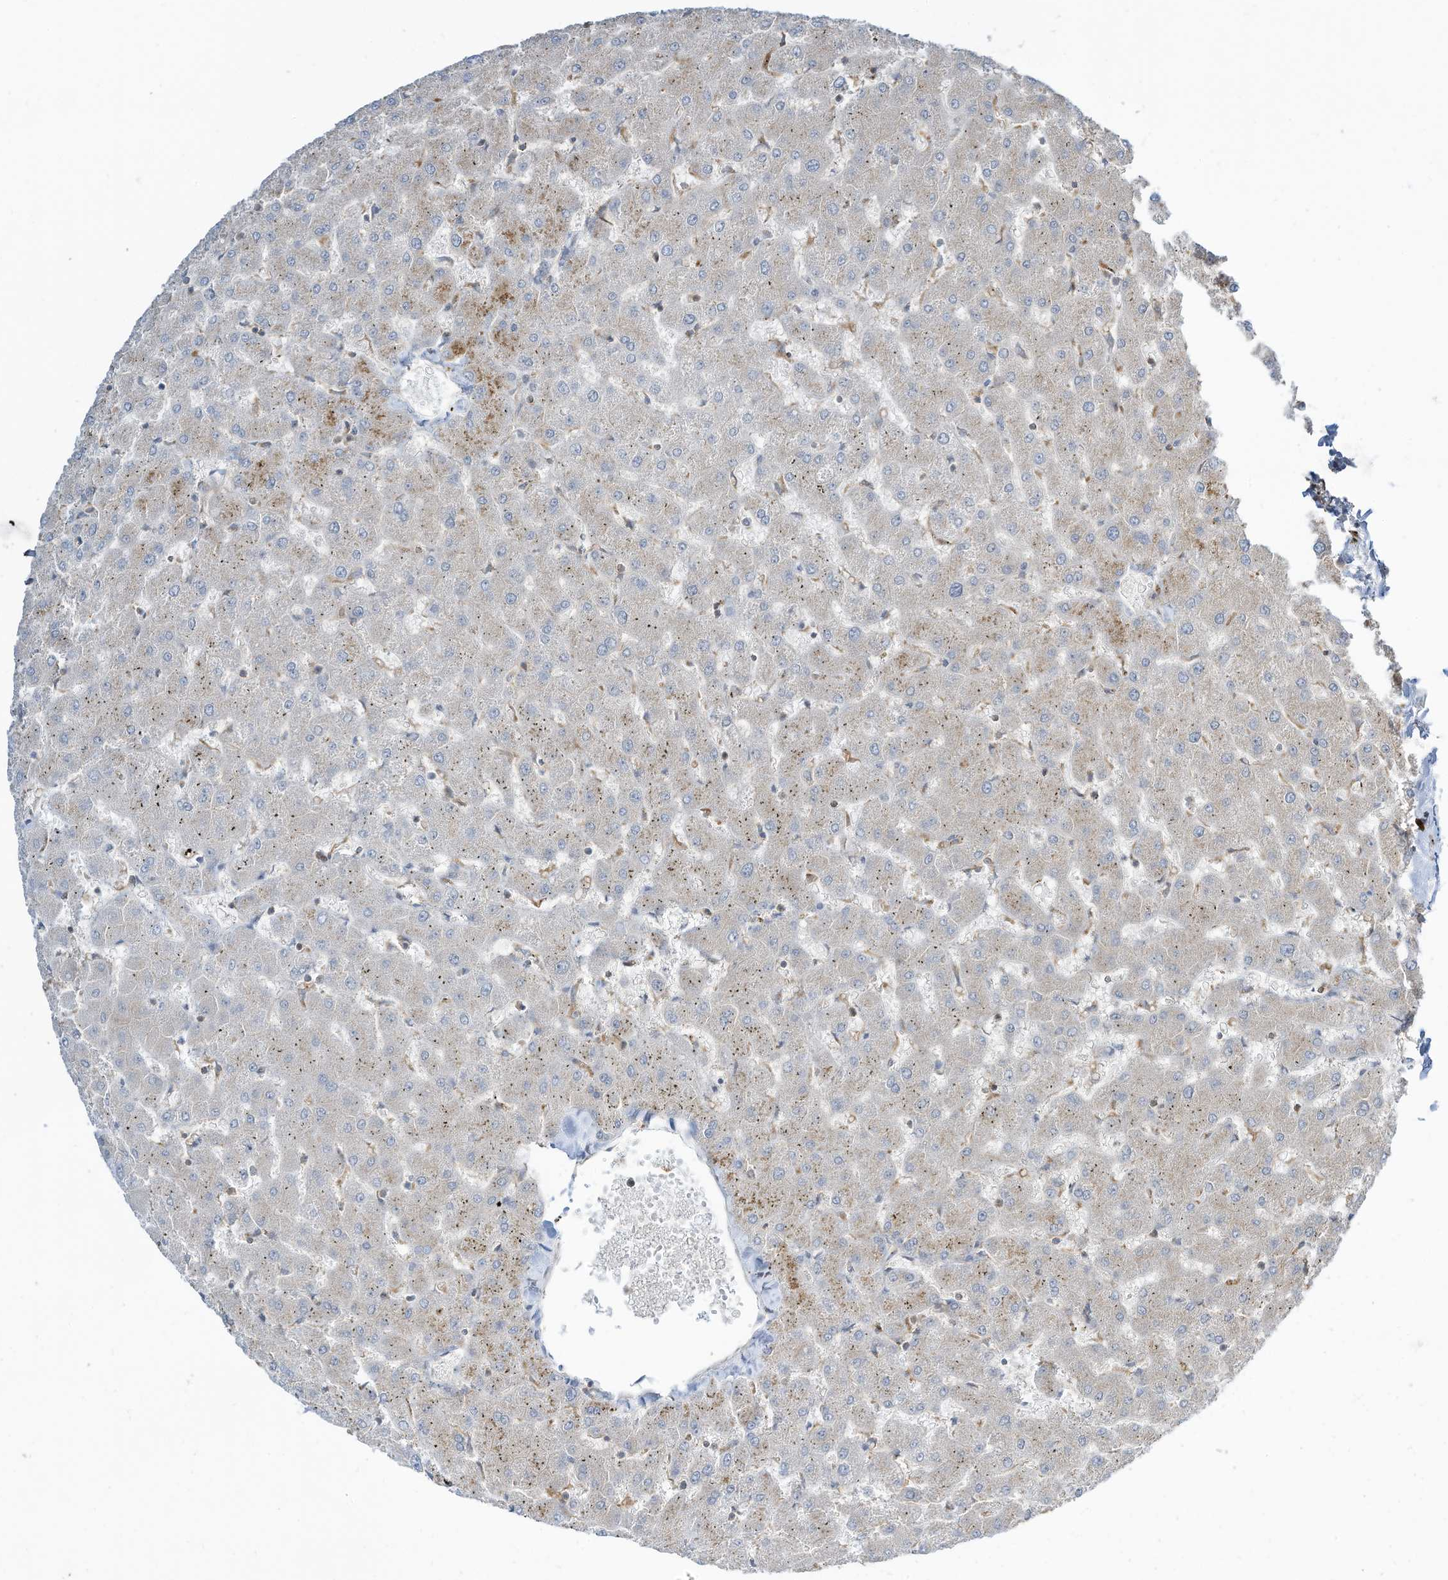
{"staining": {"intensity": "negative", "quantity": "none", "location": "none"}, "tissue": "liver", "cell_type": "Cholangiocytes", "image_type": "normal", "snomed": [{"axis": "morphology", "description": "Normal tissue, NOS"}, {"axis": "topography", "description": "Liver"}], "caption": "Immunohistochemistry (IHC) micrograph of unremarkable liver: human liver stained with DAB (3,3'-diaminobenzidine) reveals no significant protein positivity in cholangiocytes.", "gene": "DZIP3", "patient": {"sex": "female", "age": 63}}